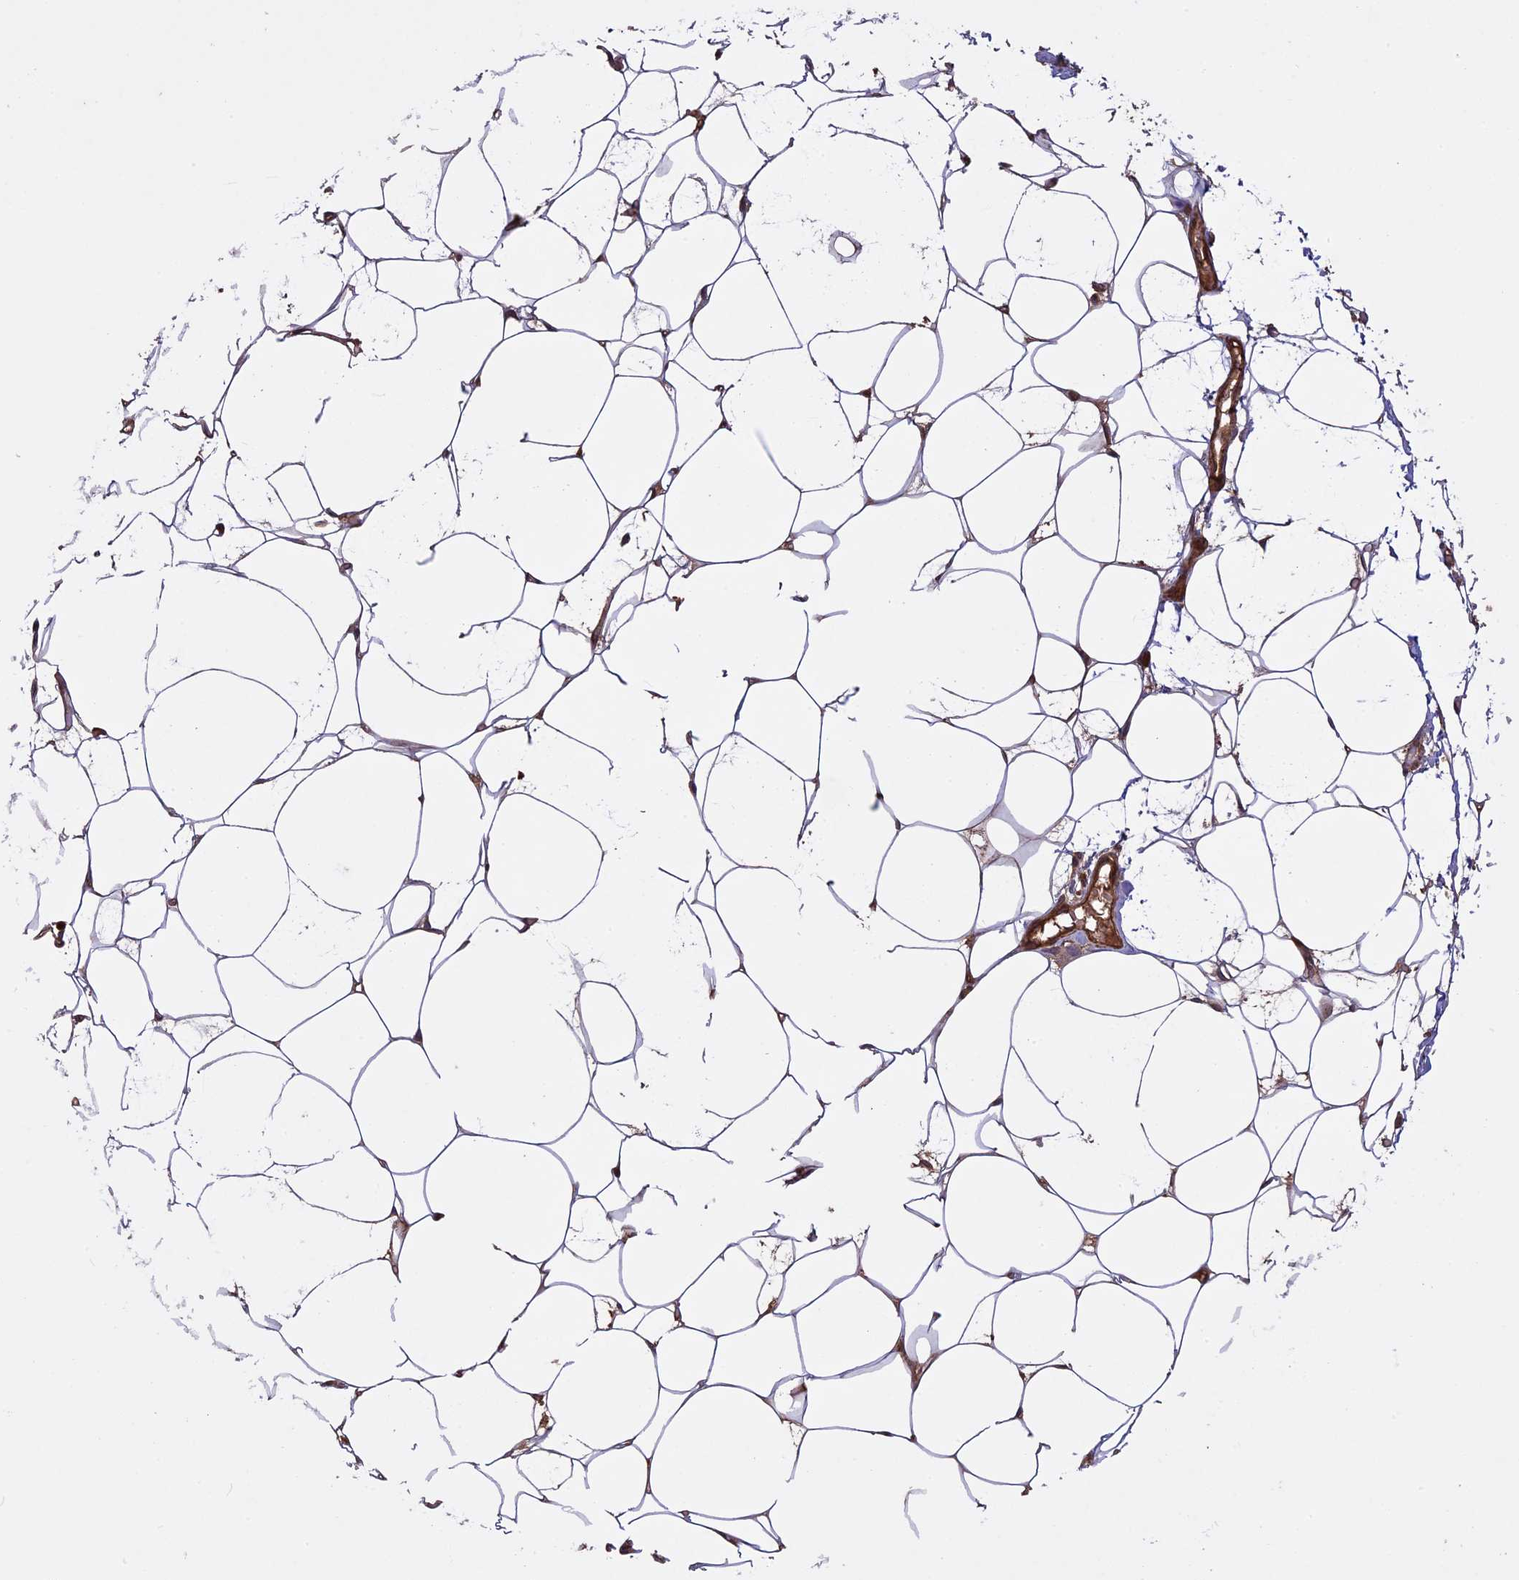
{"staining": {"intensity": "negative", "quantity": "none", "location": "none"}, "tissue": "adipose tissue", "cell_type": "Adipocytes", "image_type": "normal", "snomed": [{"axis": "morphology", "description": "Normal tissue, NOS"}, {"axis": "topography", "description": "Breast"}], "caption": "The micrograph exhibits no significant staining in adipocytes of adipose tissue.", "gene": "CCDC125", "patient": {"sex": "female", "age": 23}}